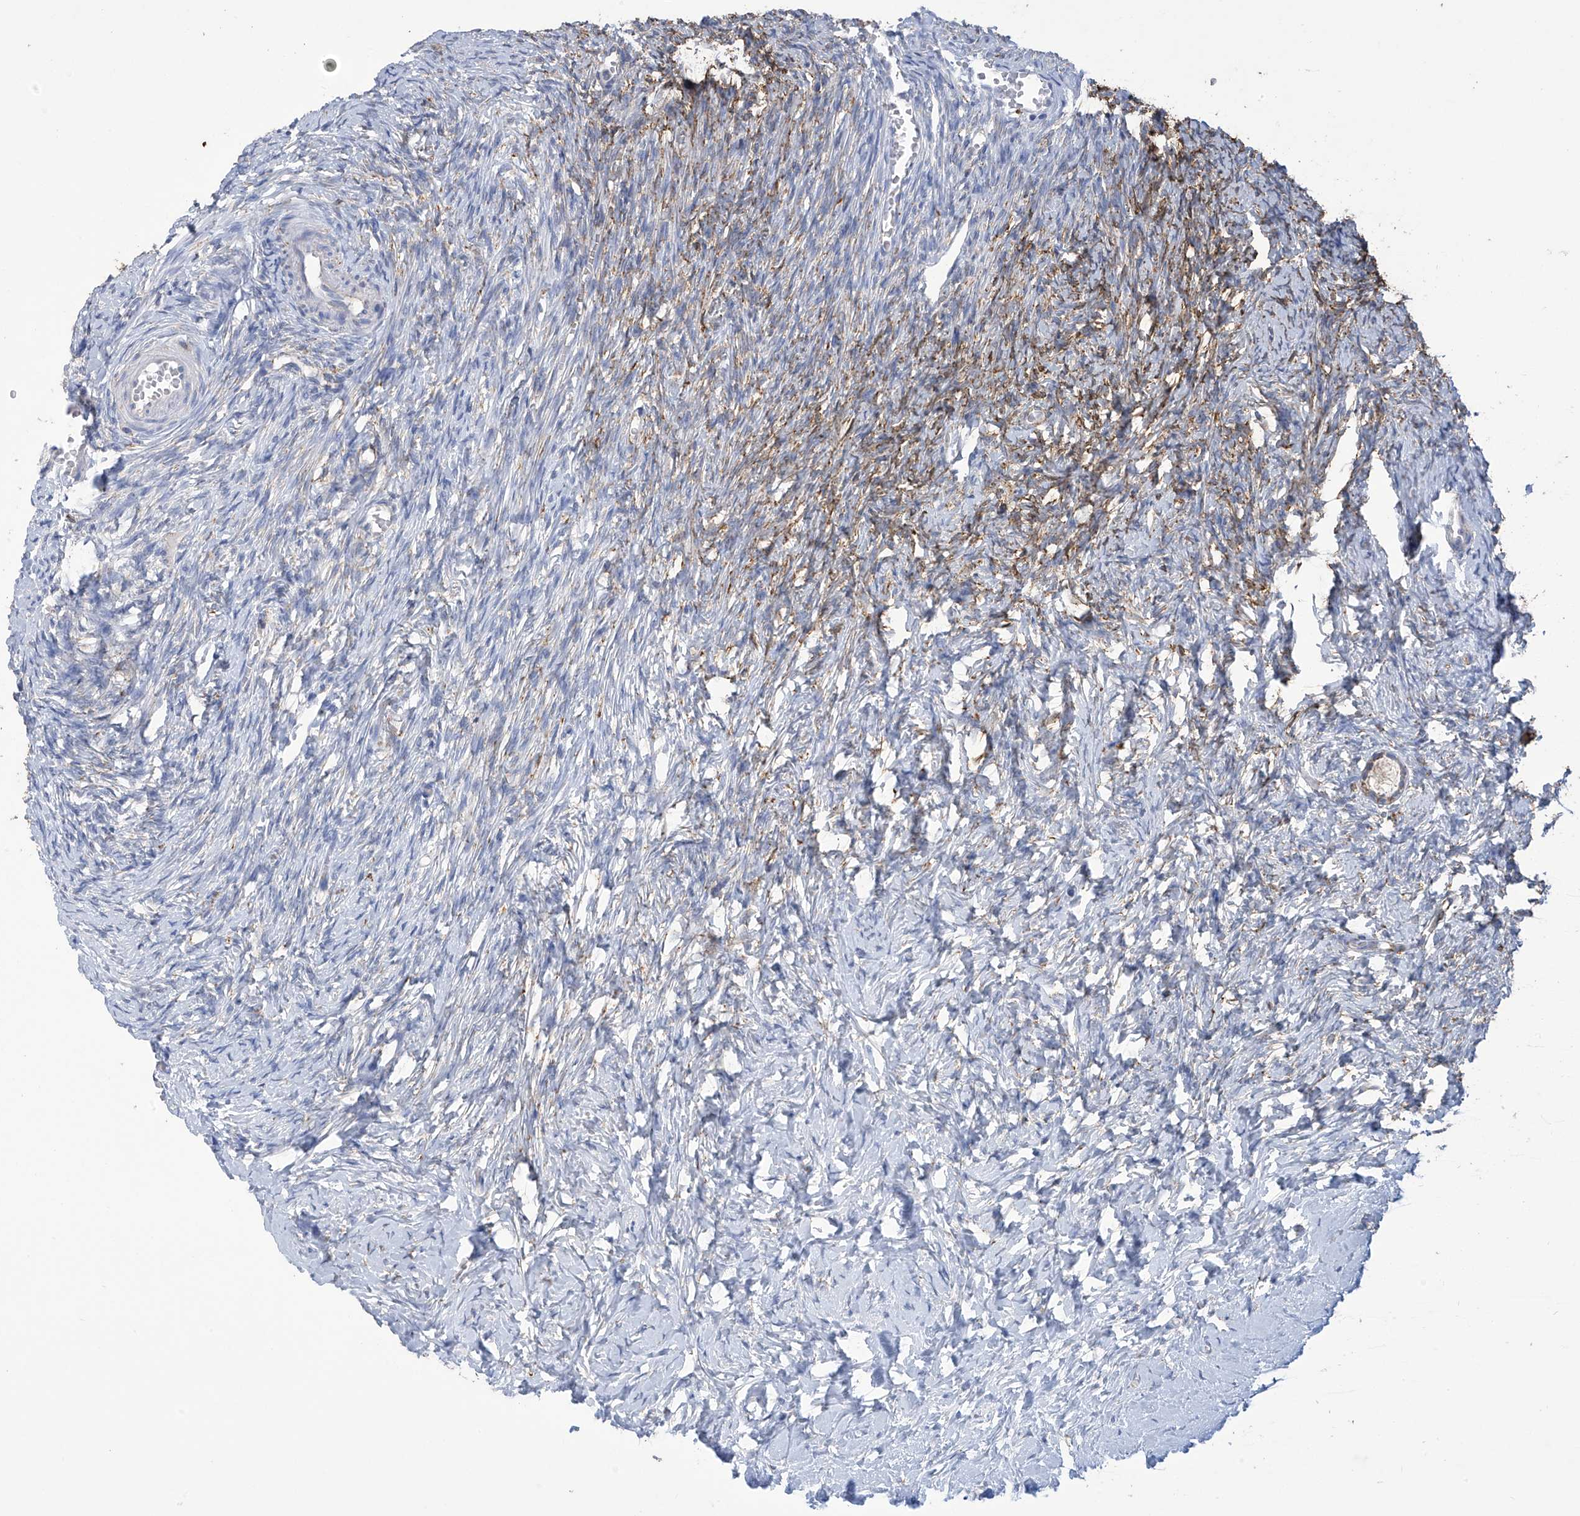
{"staining": {"intensity": "negative", "quantity": "none", "location": "none"}, "tissue": "ovary", "cell_type": "Follicle cells", "image_type": "normal", "snomed": [{"axis": "morphology", "description": "Normal tissue, NOS"}, {"axis": "topography", "description": "Ovary"}], "caption": "Ovary stained for a protein using immunohistochemistry (IHC) displays no staining follicle cells.", "gene": "OGT", "patient": {"sex": "female", "age": 27}}